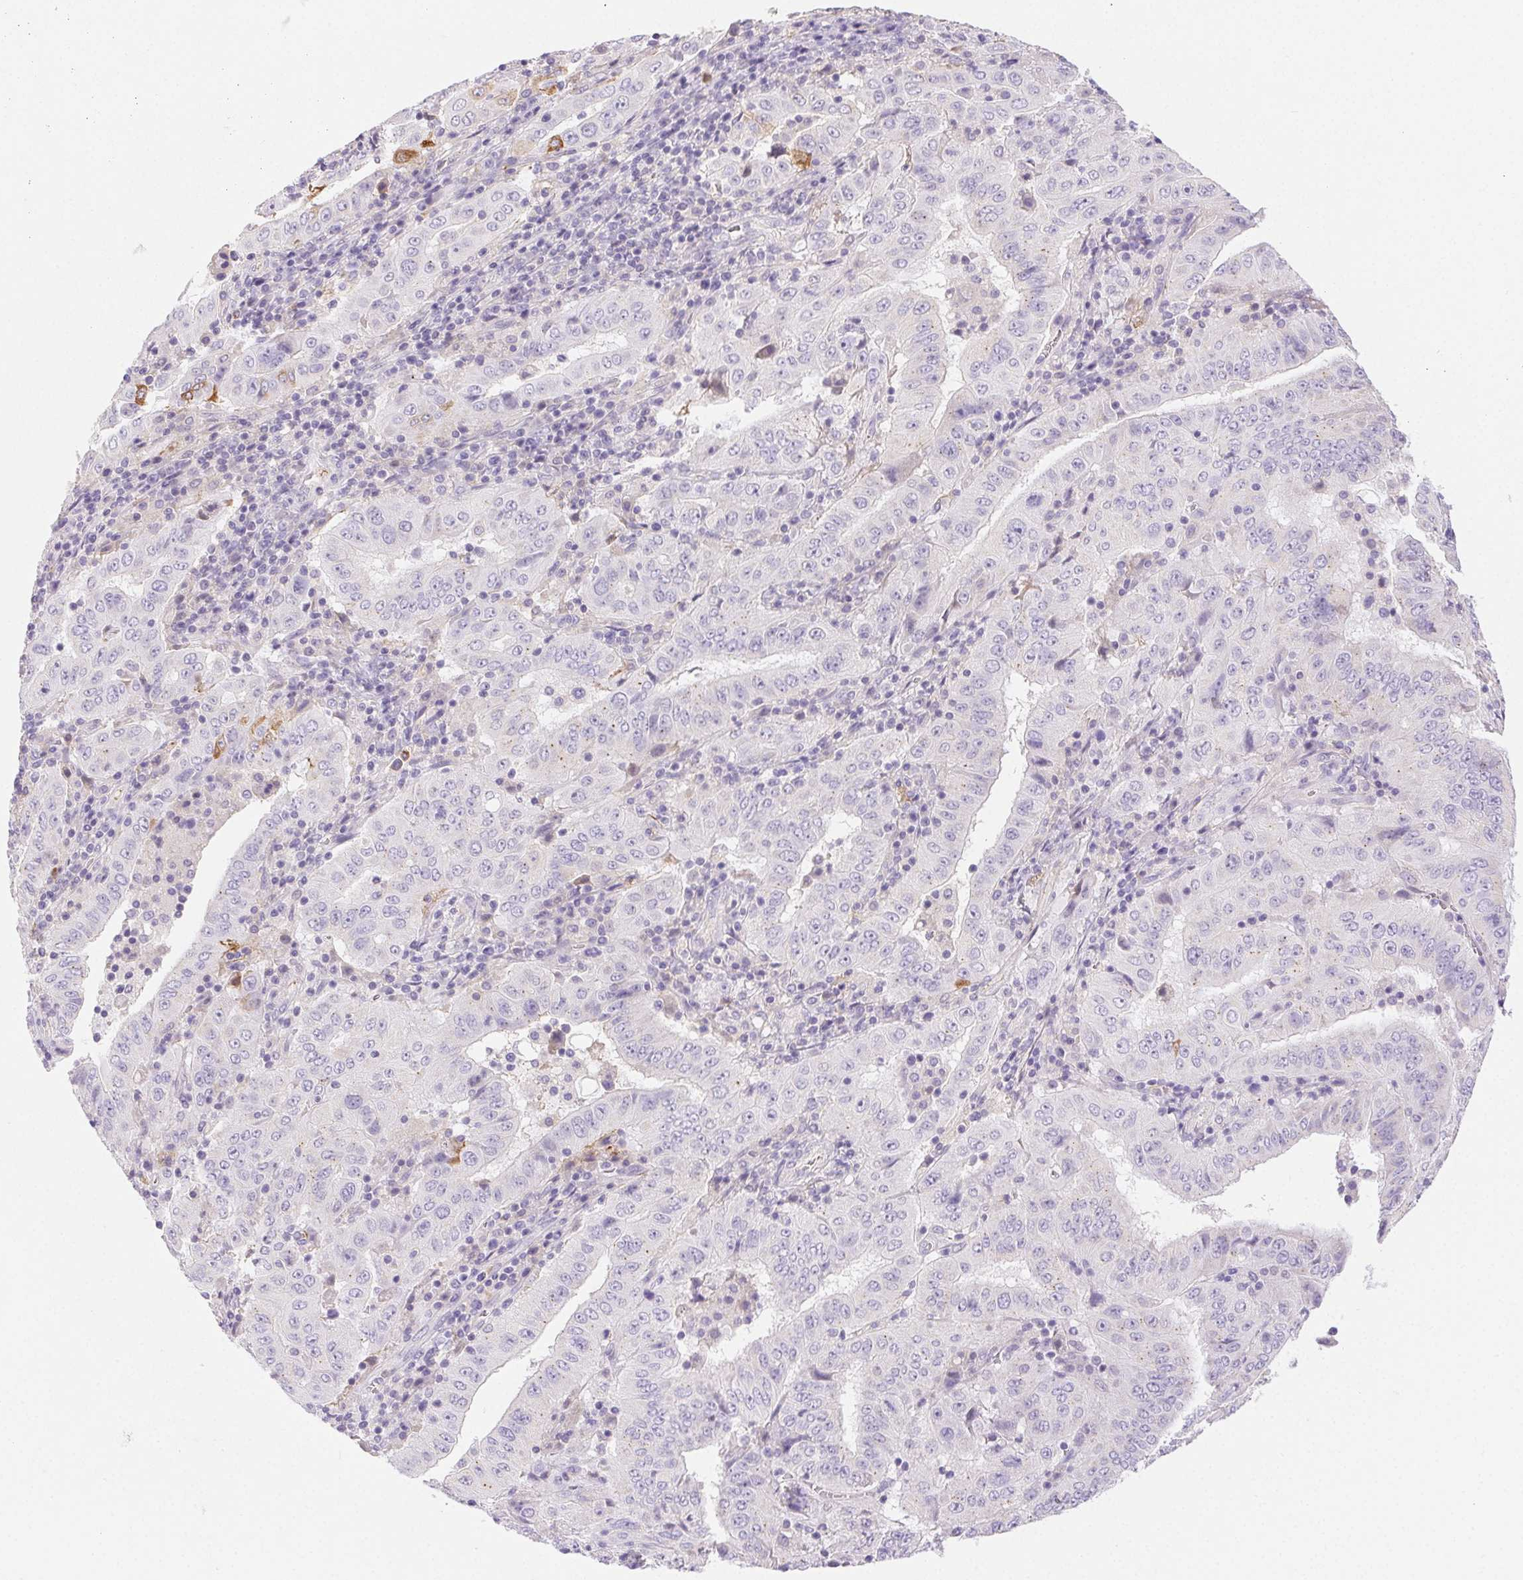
{"staining": {"intensity": "negative", "quantity": "none", "location": "none"}, "tissue": "pancreatic cancer", "cell_type": "Tumor cells", "image_type": "cancer", "snomed": [{"axis": "morphology", "description": "Adenocarcinoma, NOS"}, {"axis": "topography", "description": "Pancreas"}], "caption": "Protein analysis of pancreatic cancer shows no significant positivity in tumor cells.", "gene": "FGA", "patient": {"sex": "male", "age": 63}}